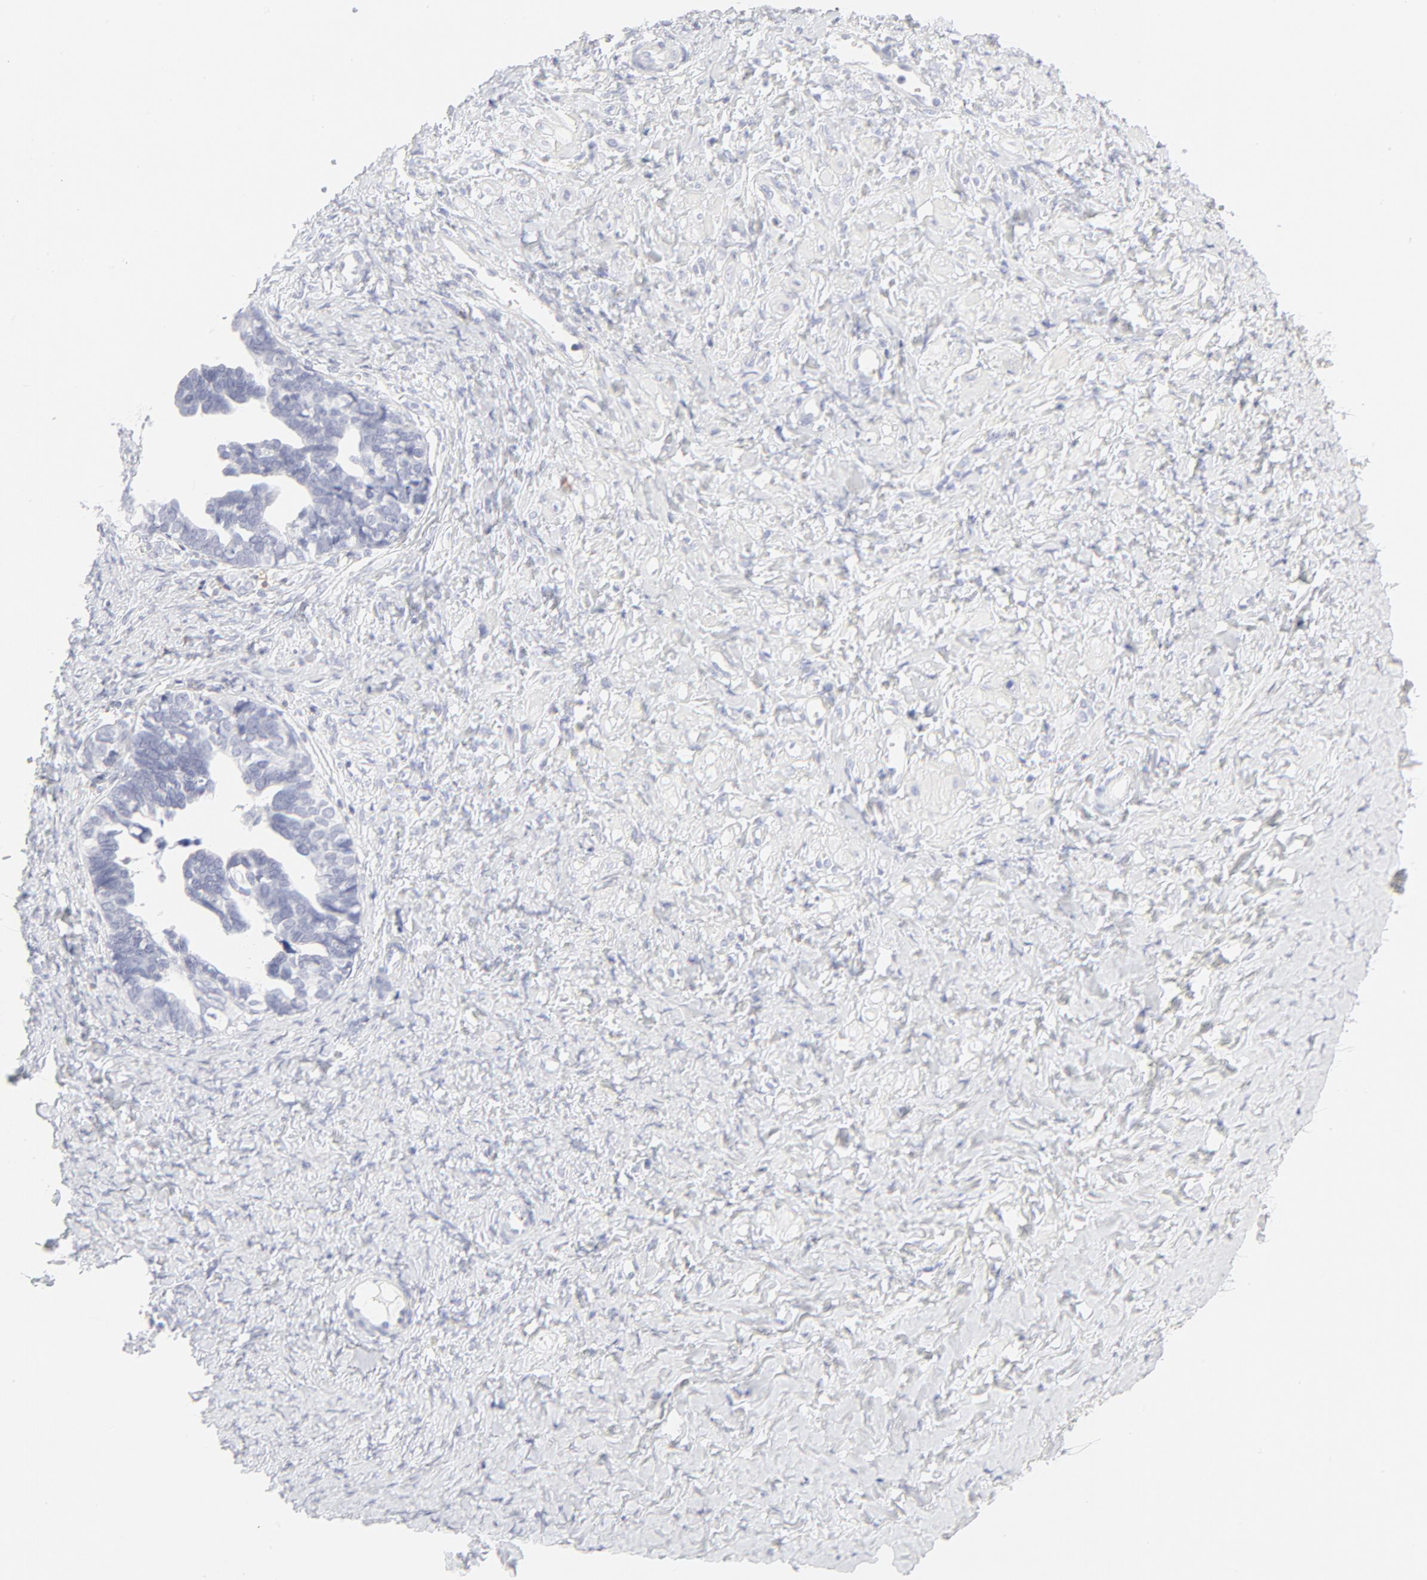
{"staining": {"intensity": "negative", "quantity": "none", "location": "none"}, "tissue": "ovarian cancer", "cell_type": "Tumor cells", "image_type": "cancer", "snomed": [{"axis": "morphology", "description": "Cystadenocarcinoma, serous, NOS"}, {"axis": "topography", "description": "Ovary"}], "caption": "Immunohistochemistry image of neoplastic tissue: ovarian cancer (serous cystadenocarcinoma) stained with DAB (3,3'-diaminobenzidine) demonstrates no significant protein expression in tumor cells. Nuclei are stained in blue.", "gene": "CCR7", "patient": {"sex": "female", "age": 77}}